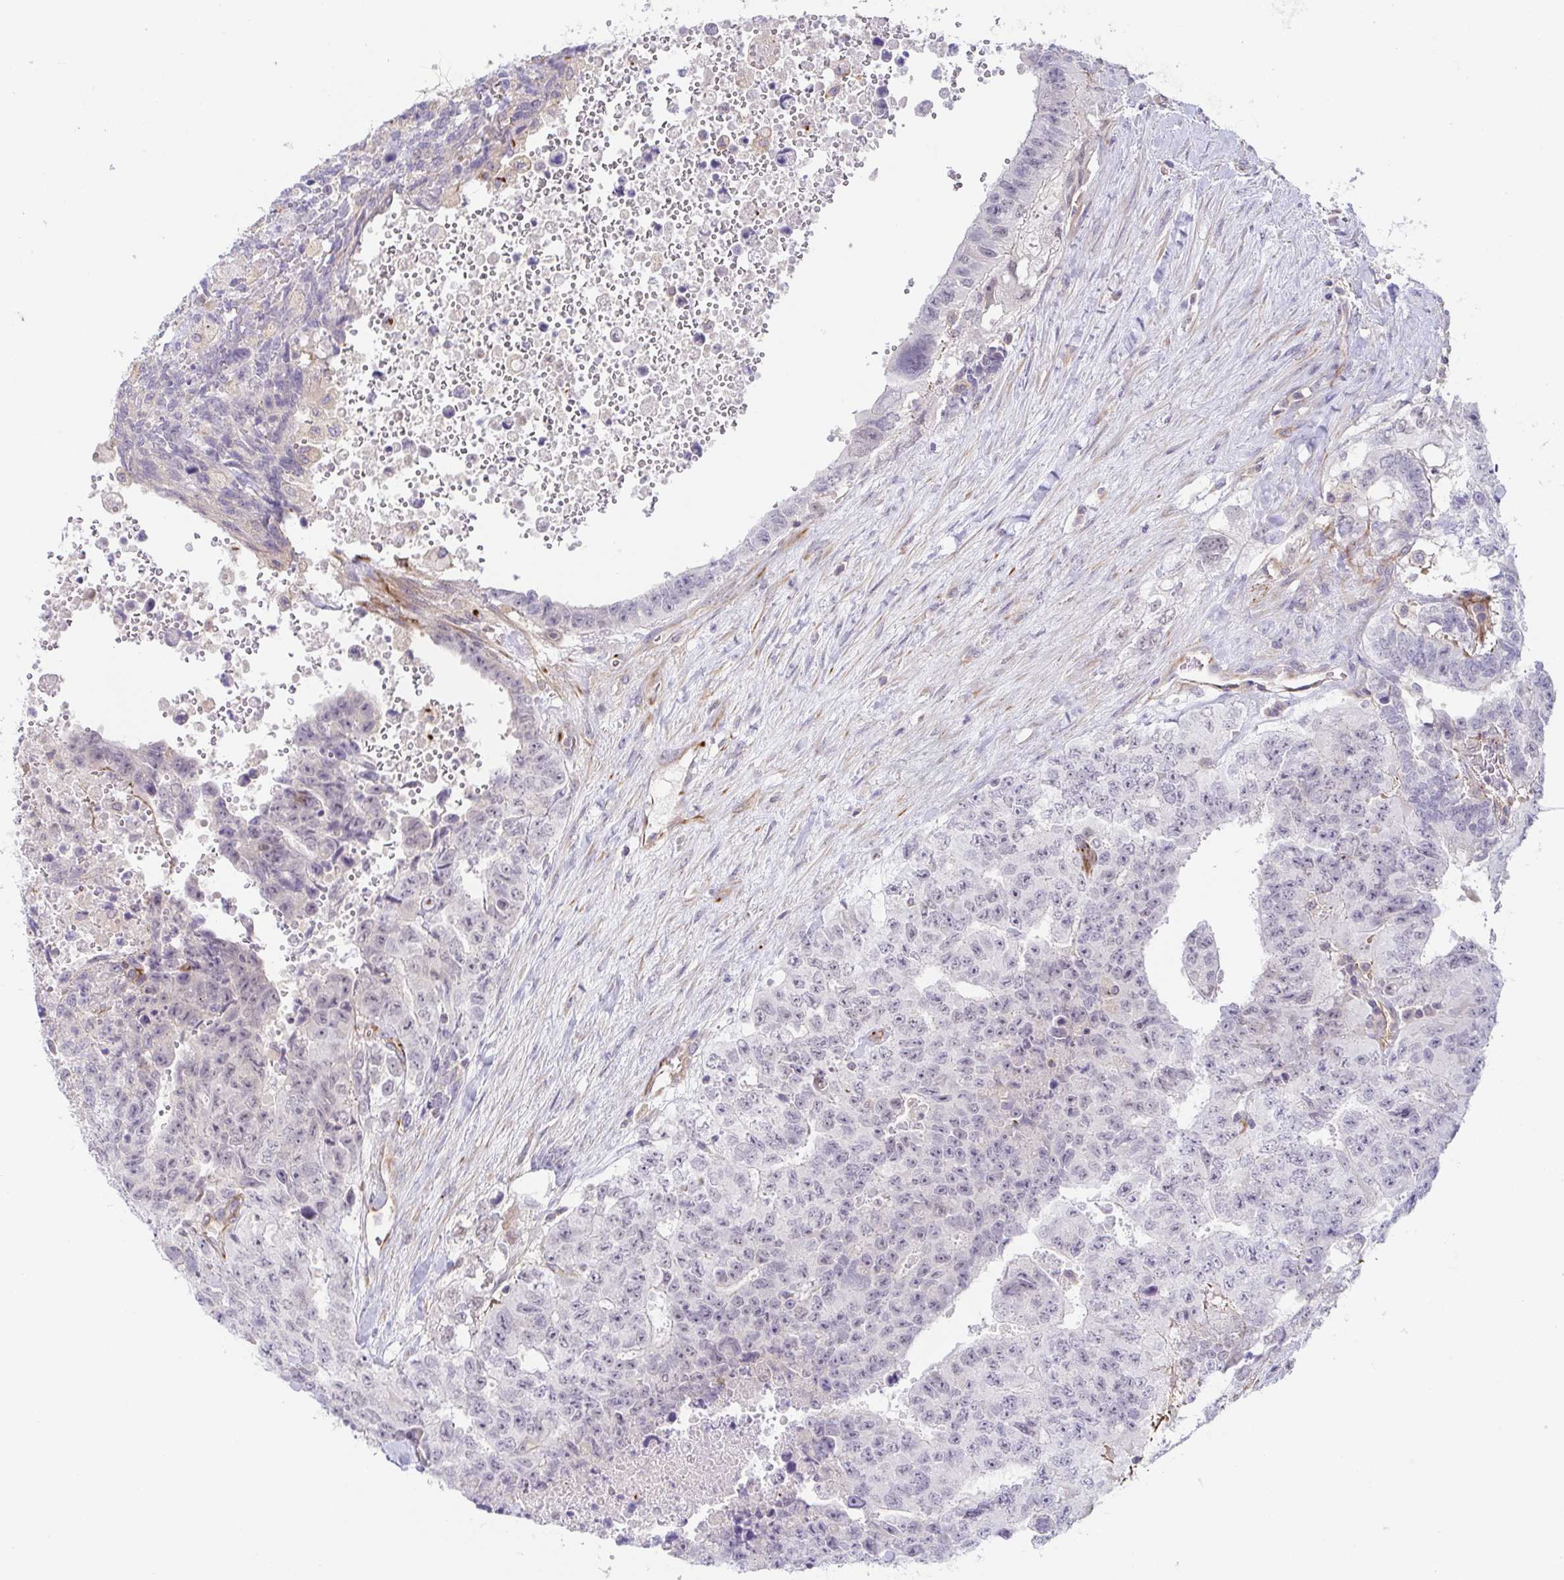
{"staining": {"intensity": "negative", "quantity": "none", "location": "none"}, "tissue": "testis cancer", "cell_type": "Tumor cells", "image_type": "cancer", "snomed": [{"axis": "morphology", "description": "Carcinoma, Embryonal, NOS"}, {"axis": "topography", "description": "Testis"}], "caption": "Immunohistochemistry histopathology image of neoplastic tissue: embryonal carcinoma (testis) stained with DAB (3,3'-diaminobenzidine) demonstrates no significant protein positivity in tumor cells. (DAB (3,3'-diaminobenzidine) immunohistochemistry (IHC) visualized using brightfield microscopy, high magnification).", "gene": "COL17A1", "patient": {"sex": "male", "age": 24}}